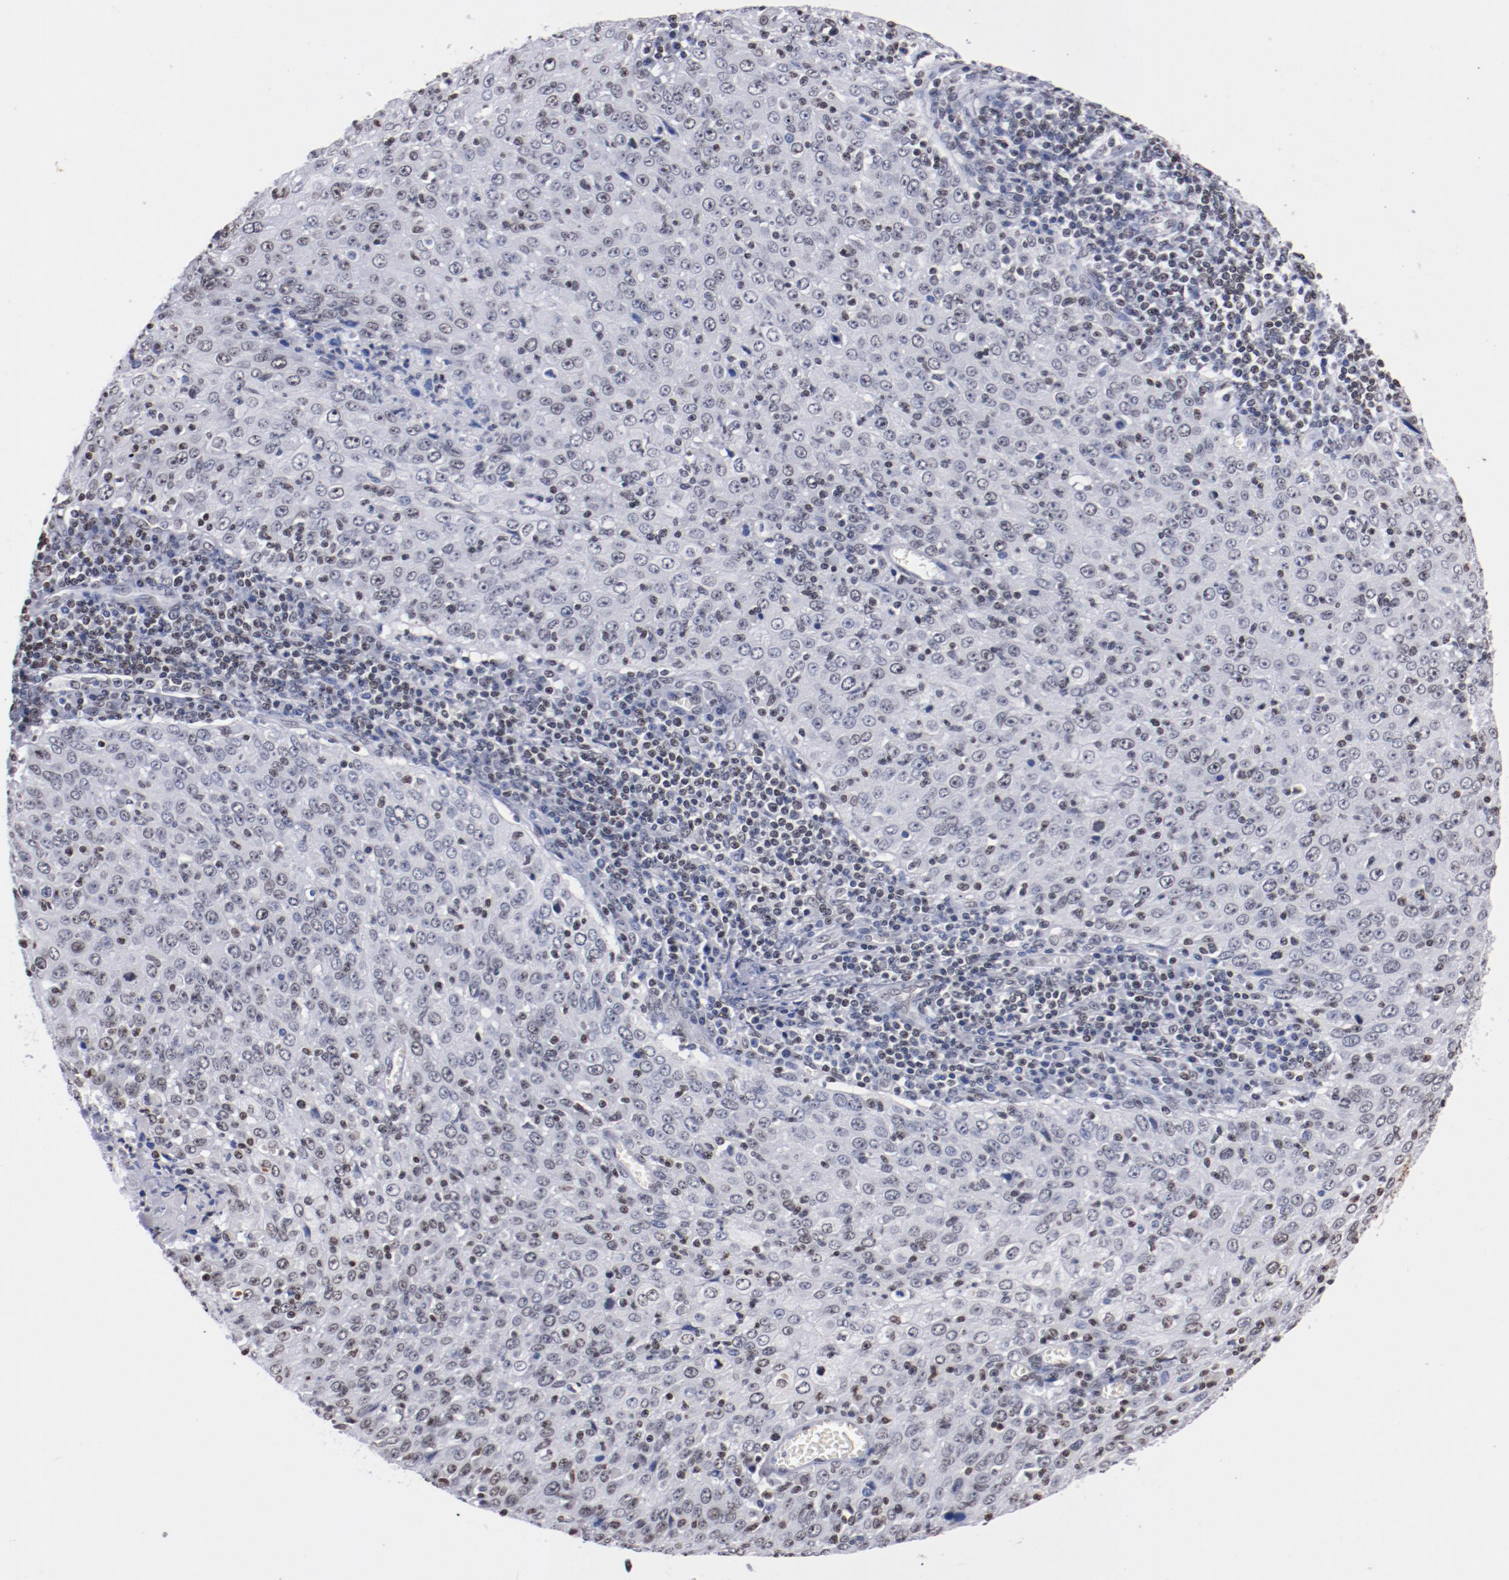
{"staining": {"intensity": "negative", "quantity": "none", "location": "none"}, "tissue": "cervical cancer", "cell_type": "Tumor cells", "image_type": "cancer", "snomed": [{"axis": "morphology", "description": "Squamous cell carcinoma, NOS"}, {"axis": "topography", "description": "Cervix"}], "caption": "Cervical squamous cell carcinoma stained for a protein using immunohistochemistry (IHC) shows no expression tumor cells.", "gene": "IFI16", "patient": {"sex": "female", "age": 27}}